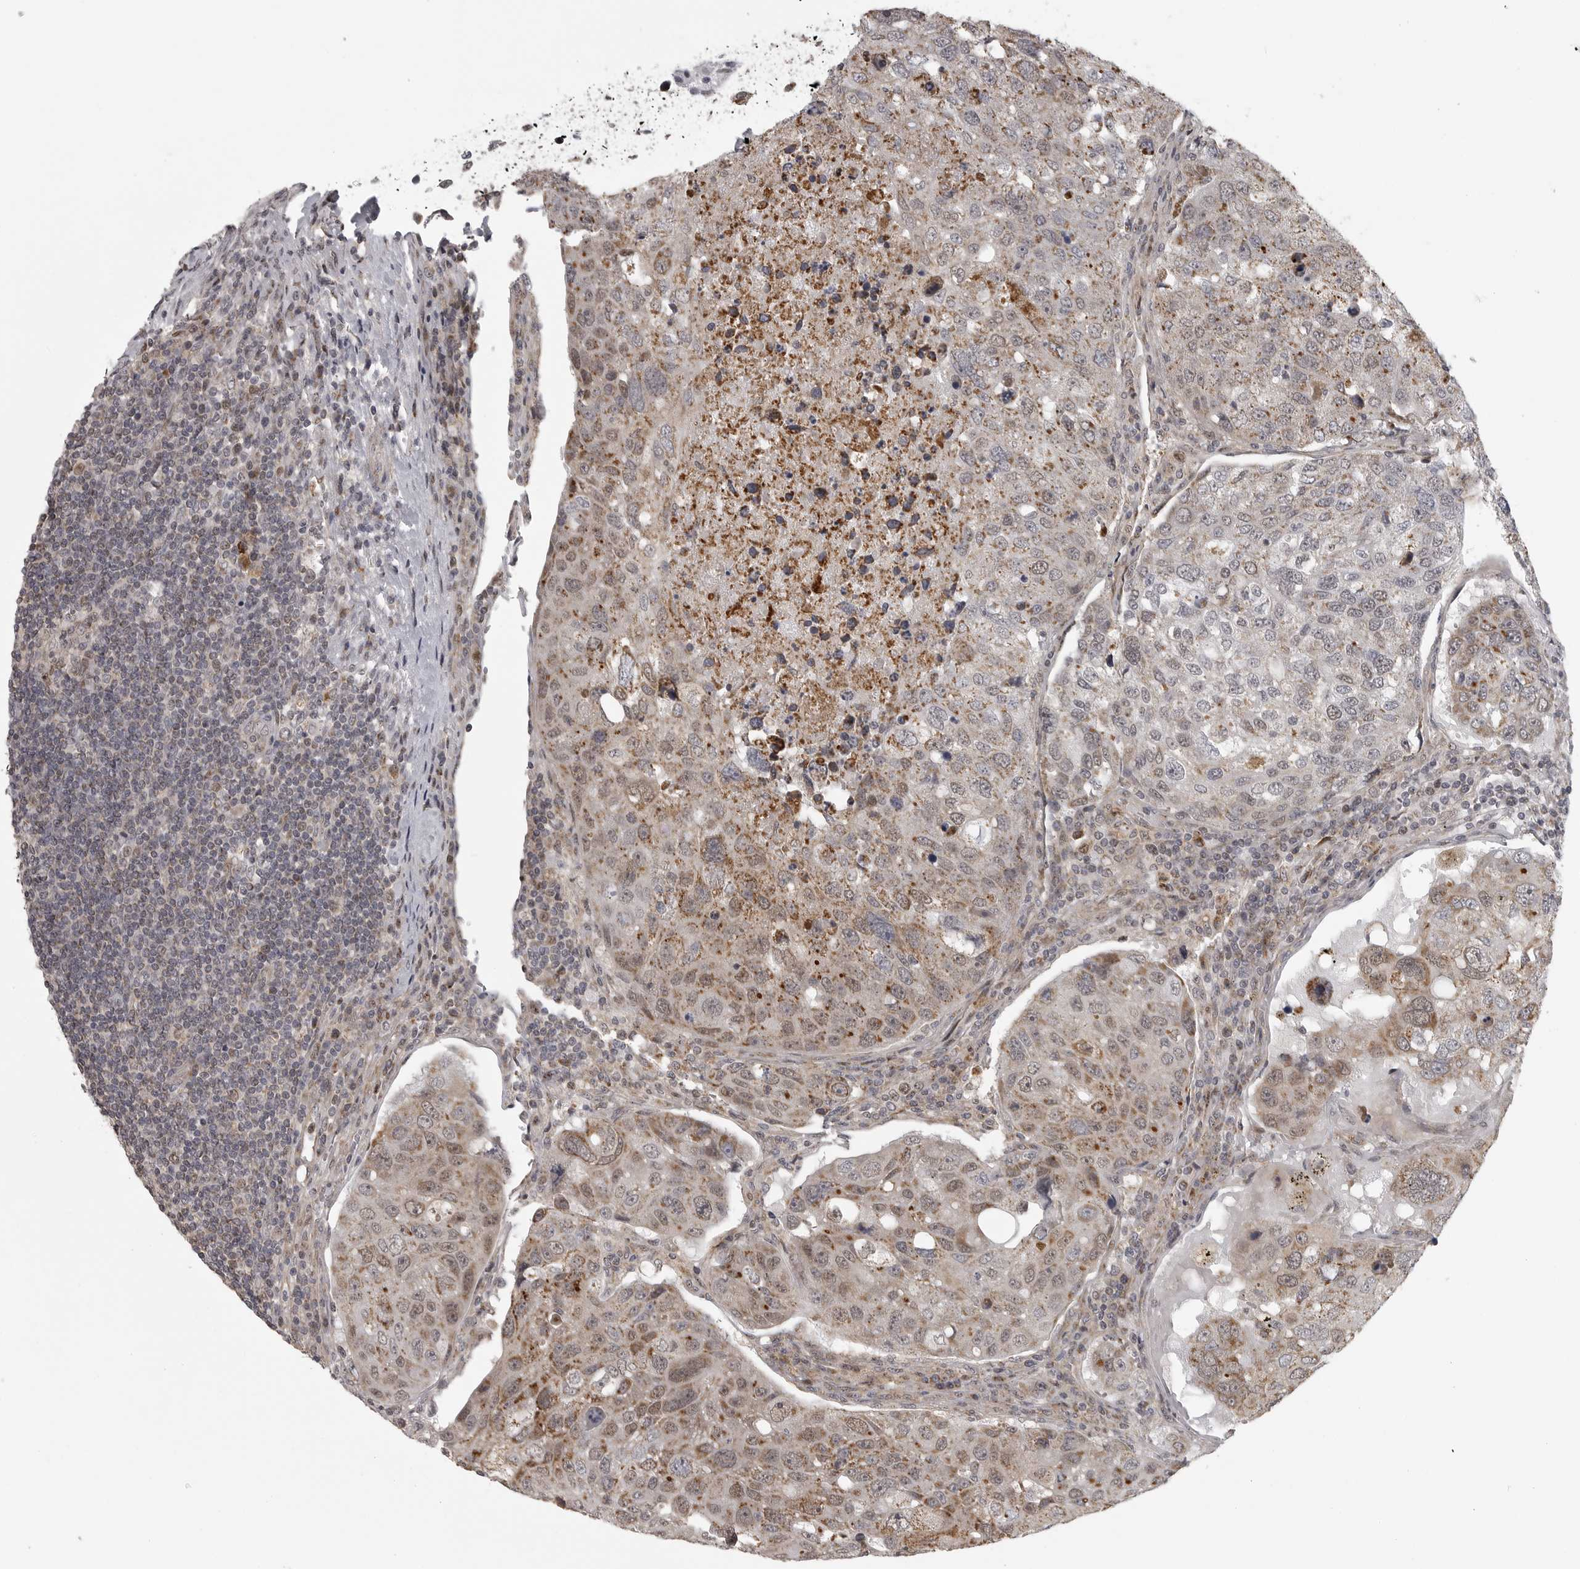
{"staining": {"intensity": "moderate", "quantity": ">75%", "location": "cytoplasmic/membranous"}, "tissue": "urothelial cancer", "cell_type": "Tumor cells", "image_type": "cancer", "snomed": [{"axis": "morphology", "description": "Urothelial carcinoma, High grade"}, {"axis": "topography", "description": "Lymph node"}, {"axis": "topography", "description": "Urinary bladder"}], "caption": "A high-resolution photomicrograph shows IHC staining of high-grade urothelial carcinoma, which reveals moderate cytoplasmic/membranous staining in about >75% of tumor cells.", "gene": "POLE2", "patient": {"sex": "male", "age": 51}}